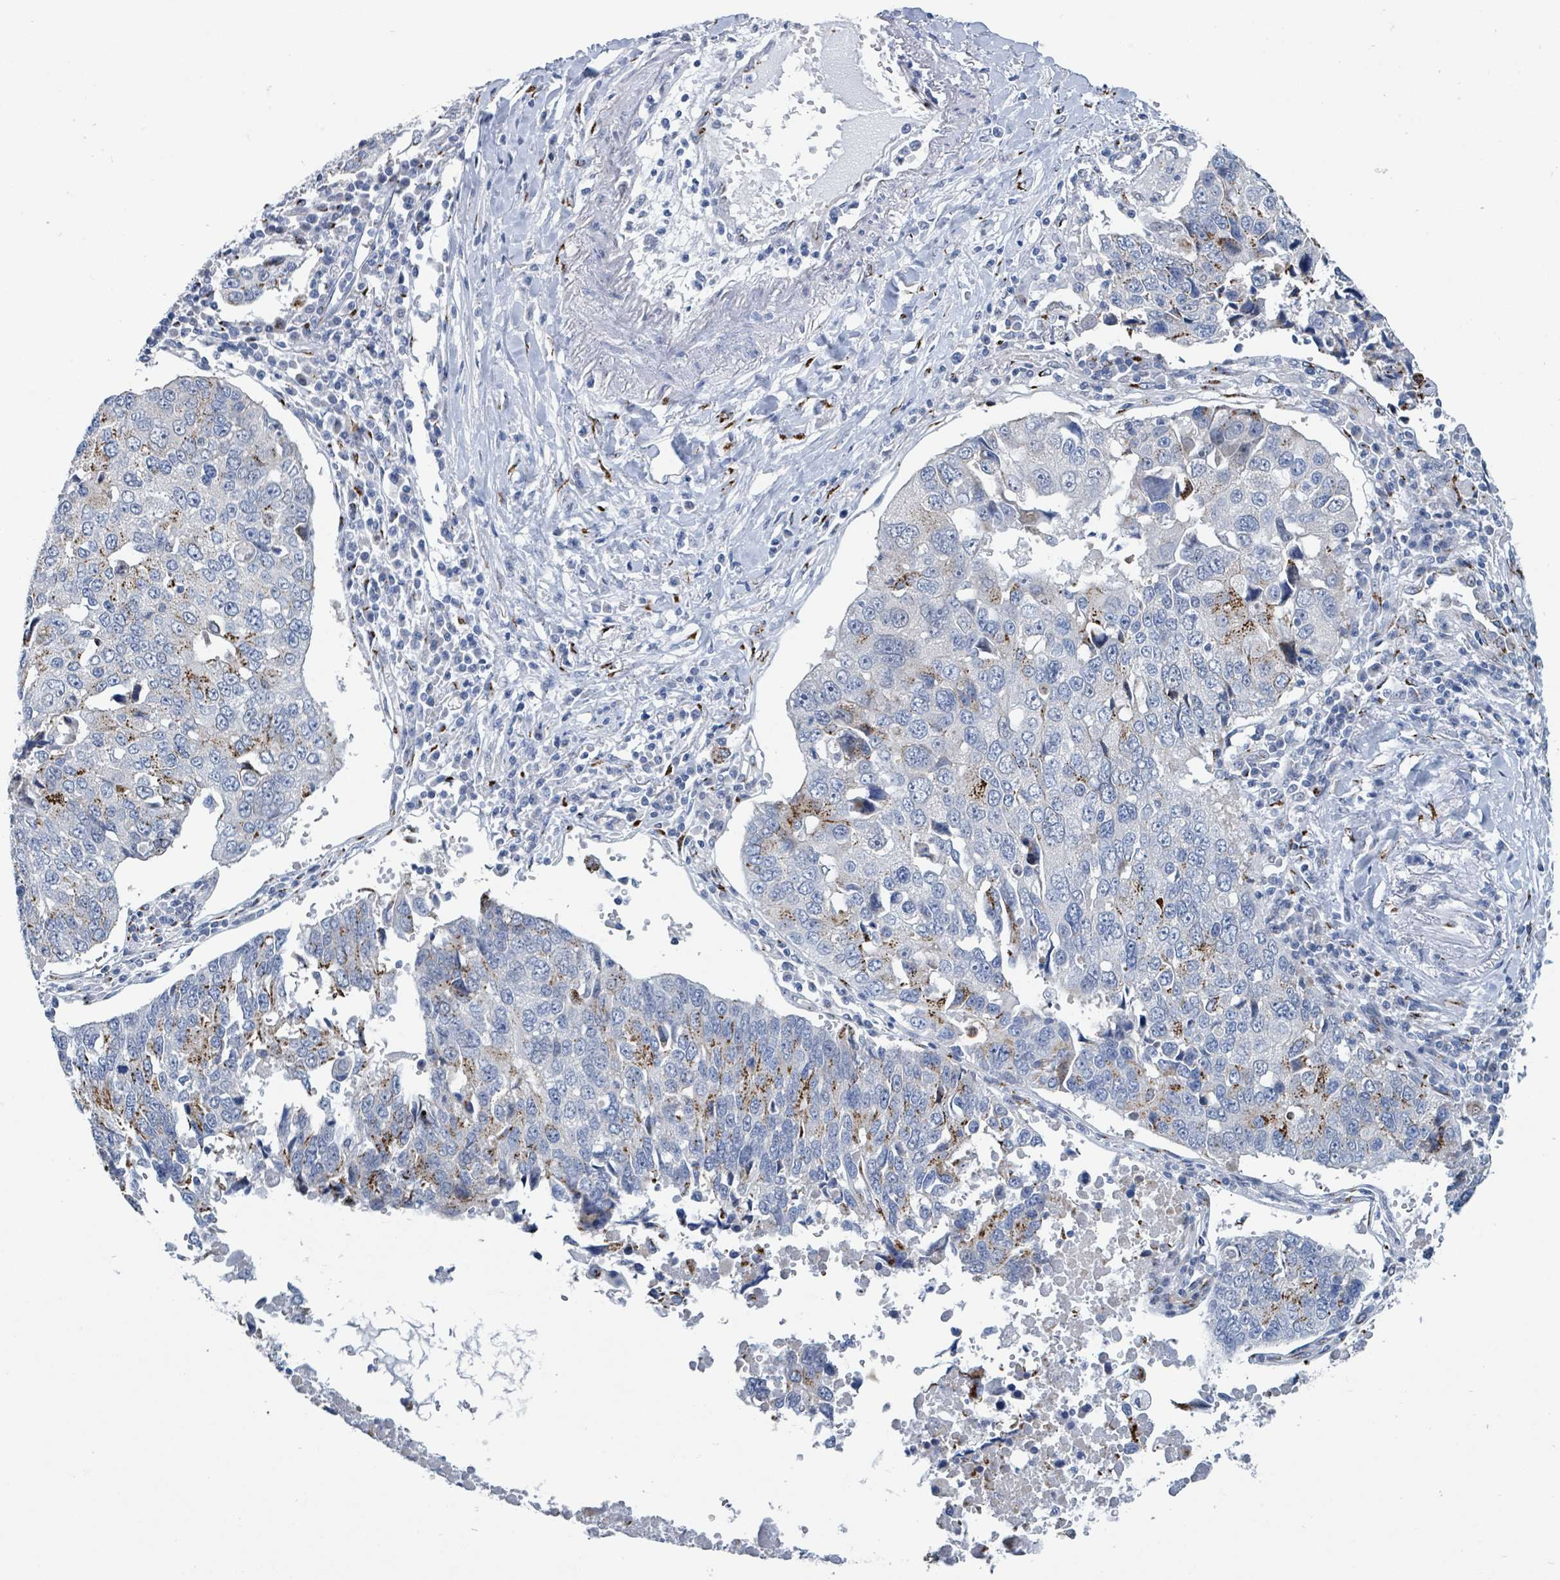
{"staining": {"intensity": "moderate", "quantity": "25%-75%", "location": "cytoplasmic/membranous"}, "tissue": "lung cancer", "cell_type": "Tumor cells", "image_type": "cancer", "snomed": [{"axis": "morphology", "description": "Squamous cell carcinoma, NOS"}, {"axis": "topography", "description": "Lung"}], "caption": "Protein staining displays moderate cytoplasmic/membranous staining in approximately 25%-75% of tumor cells in lung cancer (squamous cell carcinoma).", "gene": "DCAF5", "patient": {"sex": "female", "age": 66}}